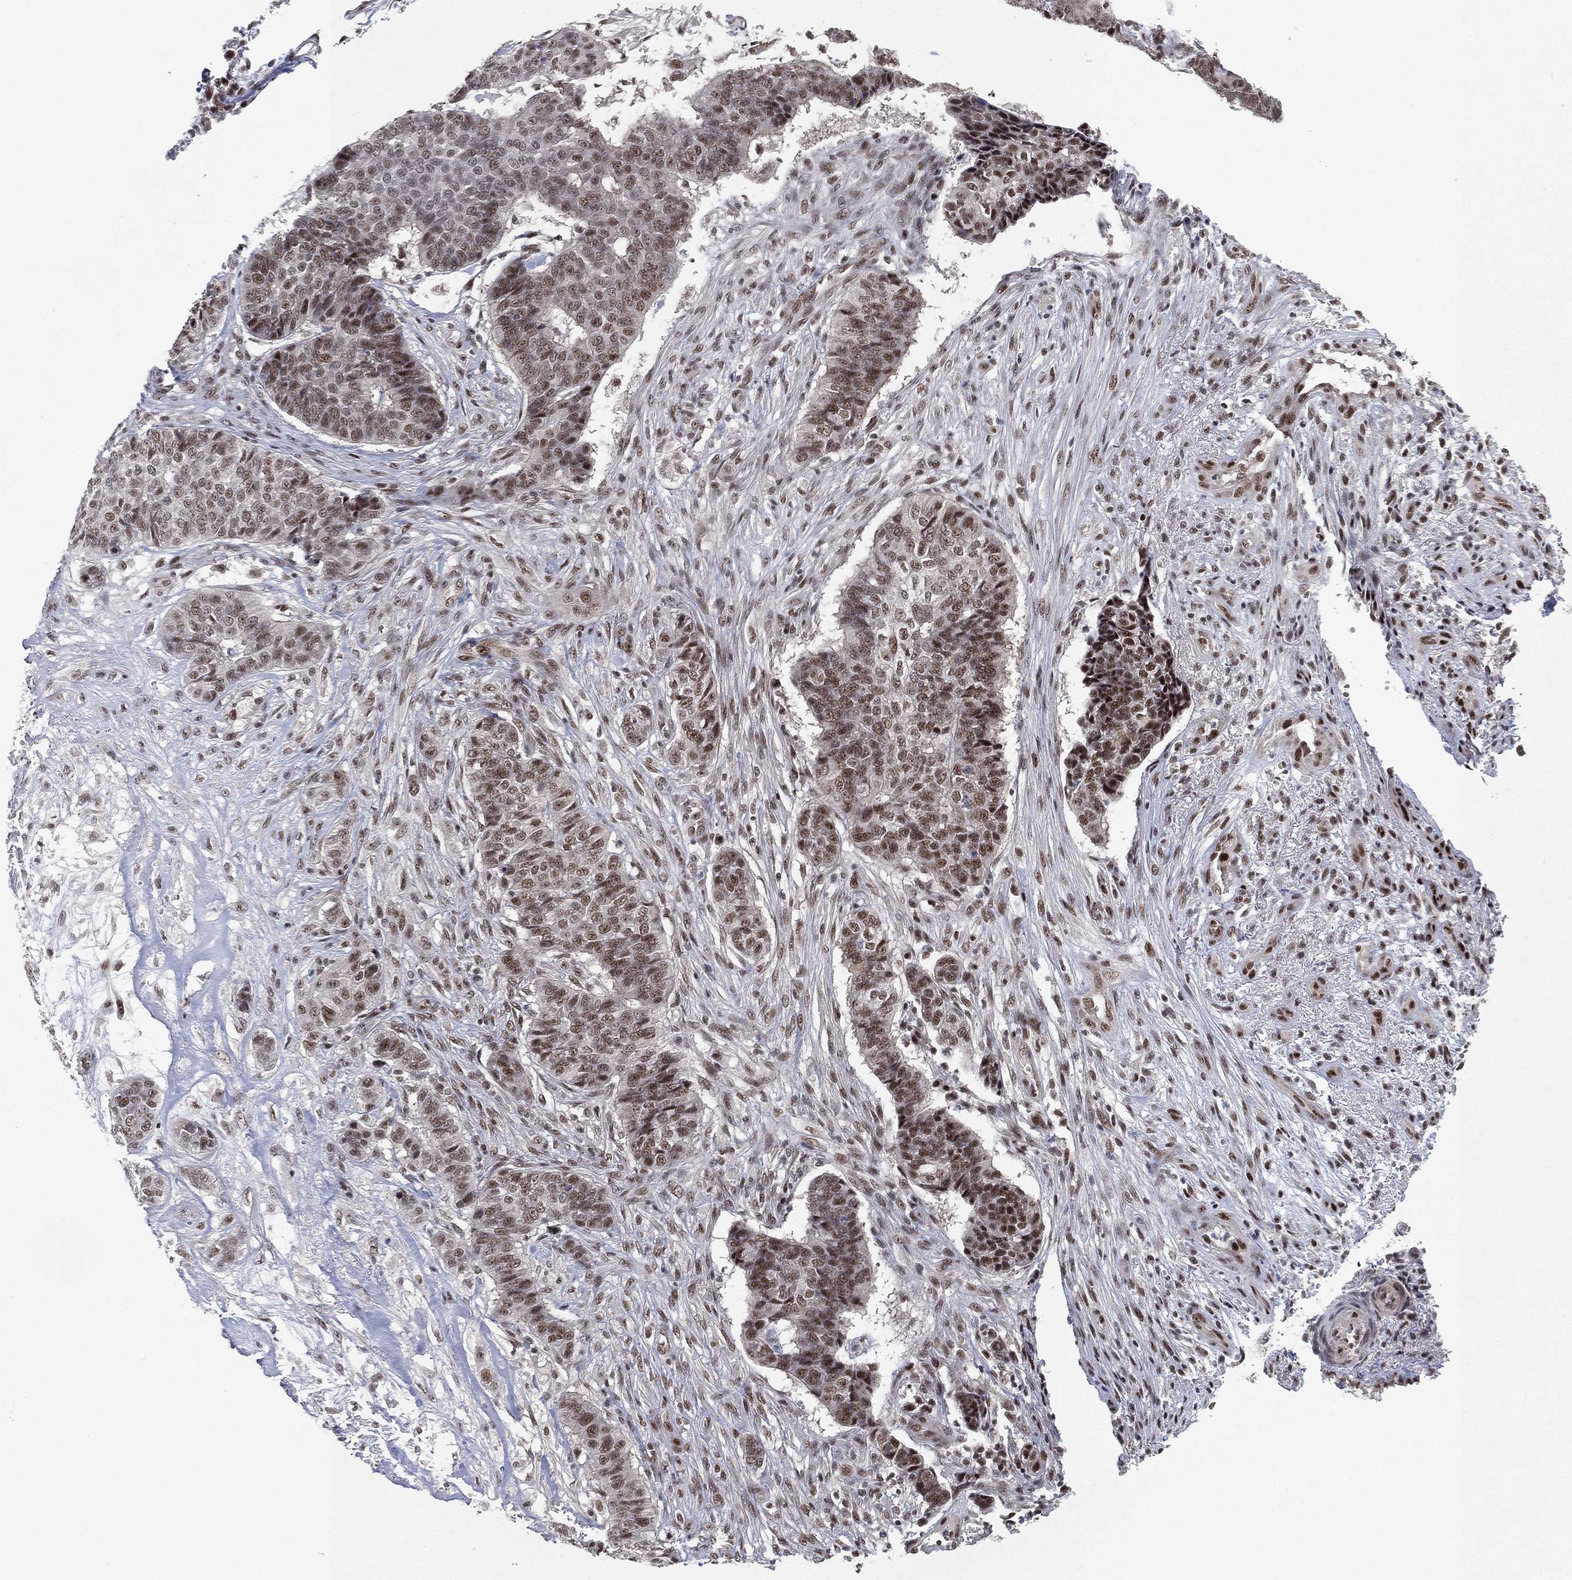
{"staining": {"intensity": "moderate", "quantity": "<25%", "location": "nuclear"}, "tissue": "skin cancer", "cell_type": "Tumor cells", "image_type": "cancer", "snomed": [{"axis": "morphology", "description": "Basal cell carcinoma"}, {"axis": "topography", "description": "Skin"}], "caption": "Skin cancer stained with a brown dye demonstrates moderate nuclear positive staining in approximately <25% of tumor cells.", "gene": "DGCR8", "patient": {"sex": "male", "age": 86}}